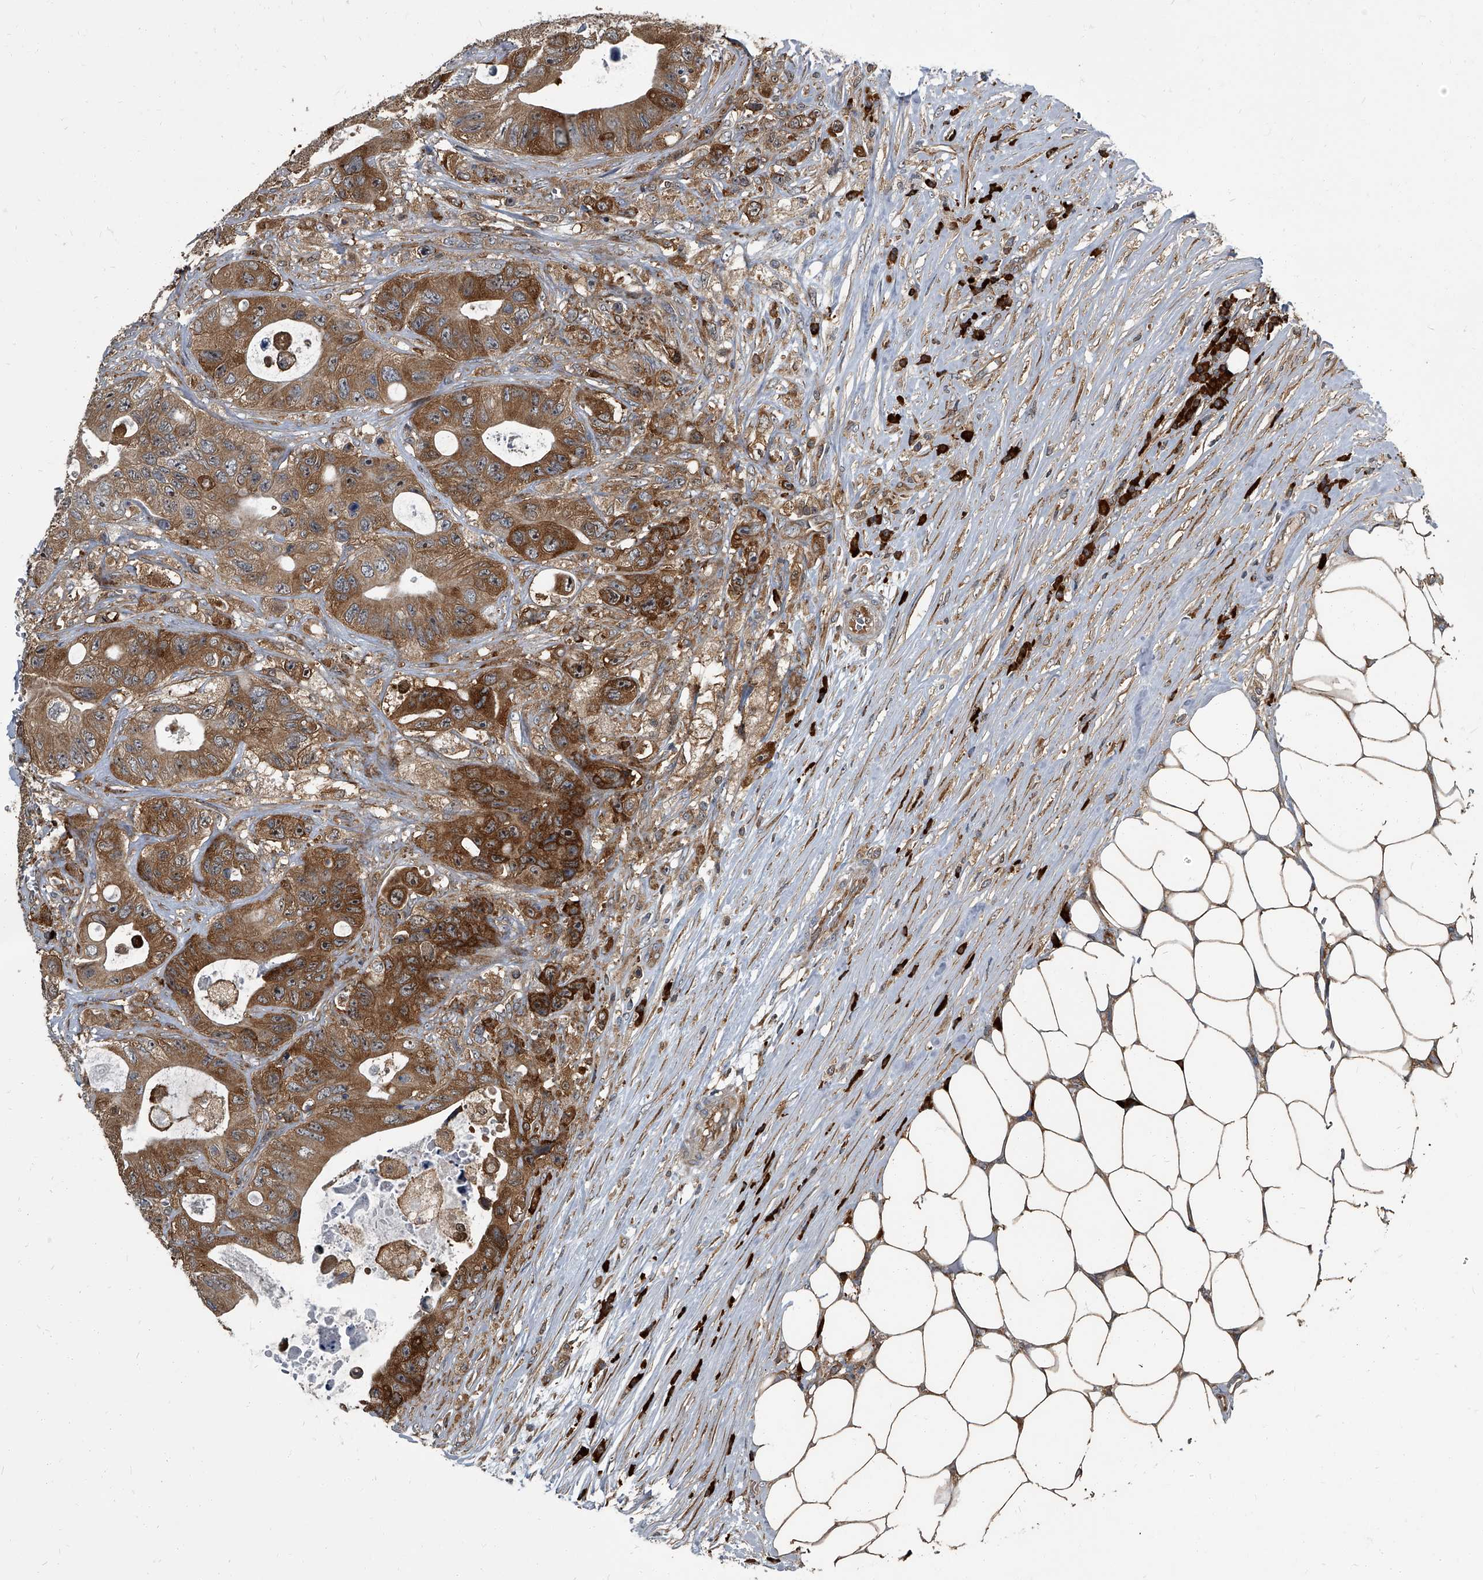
{"staining": {"intensity": "strong", "quantity": ">75%", "location": "cytoplasmic/membranous"}, "tissue": "colorectal cancer", "cell_type": "Tumor cells", "image_type": "cancer", "snomed": [{"axis": "morphology", "description": "Adenocarcinoma, NOS"}, {"axis": "topography", "description": "Colon"}], "caption": "A histopathology image of human colorectal cancer stained for a protein displays strong cytoplasmic/membranous brown staining in tumor cells.", "gene": "CDV3", "patient": {"sex": "female", "age": 46}}